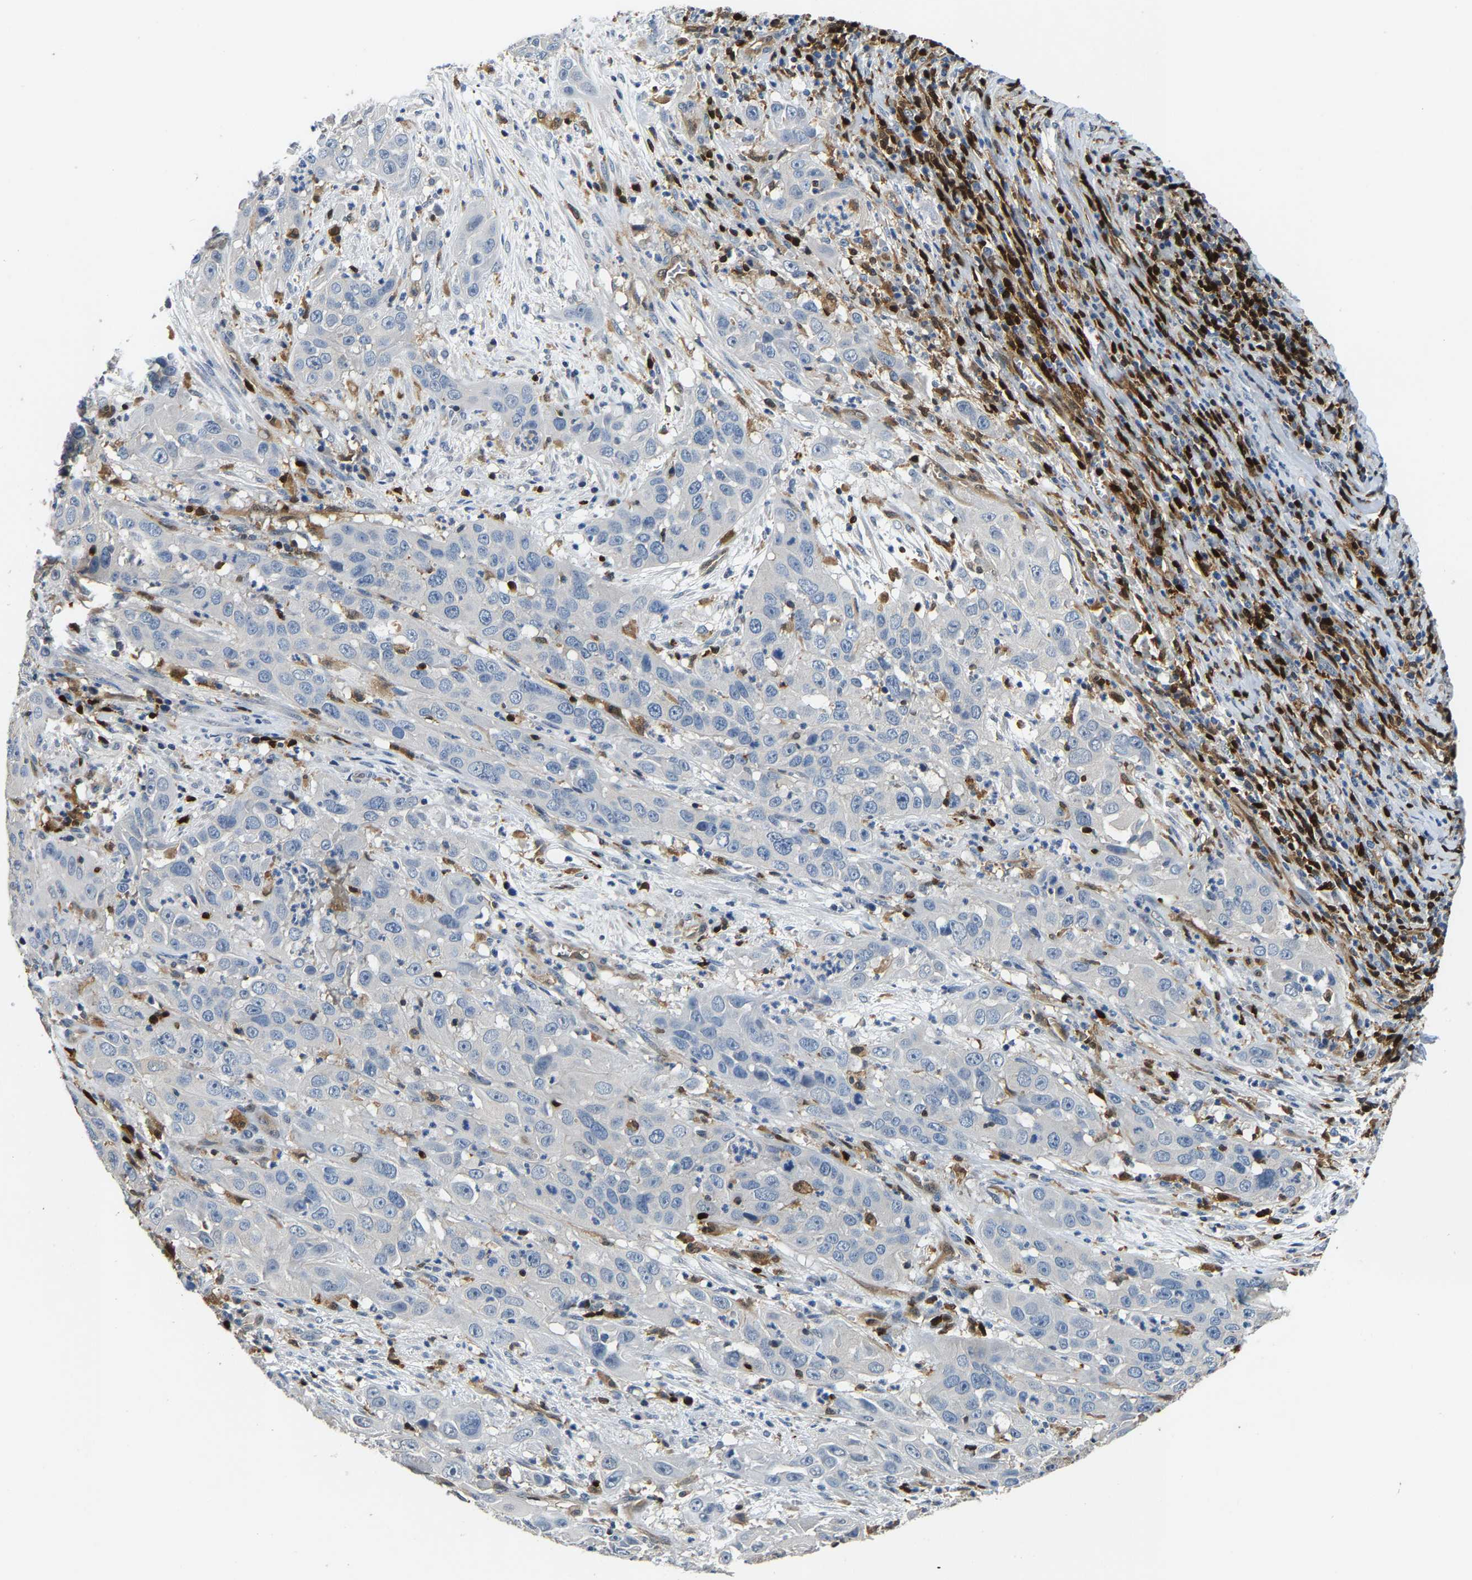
{"staining": {"intensity": "negative", "quantity": "none", "location": "none"}, "tissue": "cervical cancer", "cell_type": "Tumor cells", "image_type": "cancer", "snomed": [{"axis": "morphology", "description": "Squamous cell carcinoma, NOS"}, {"axis": "topography", "description": "Cervix"}], "caption": "The histopathology image demonstrates no staining of tumor cells in squamous cell carcinoma (cervical).", "gene": "GIMAP7", "patient": {"sex": "female", "age": 32}}